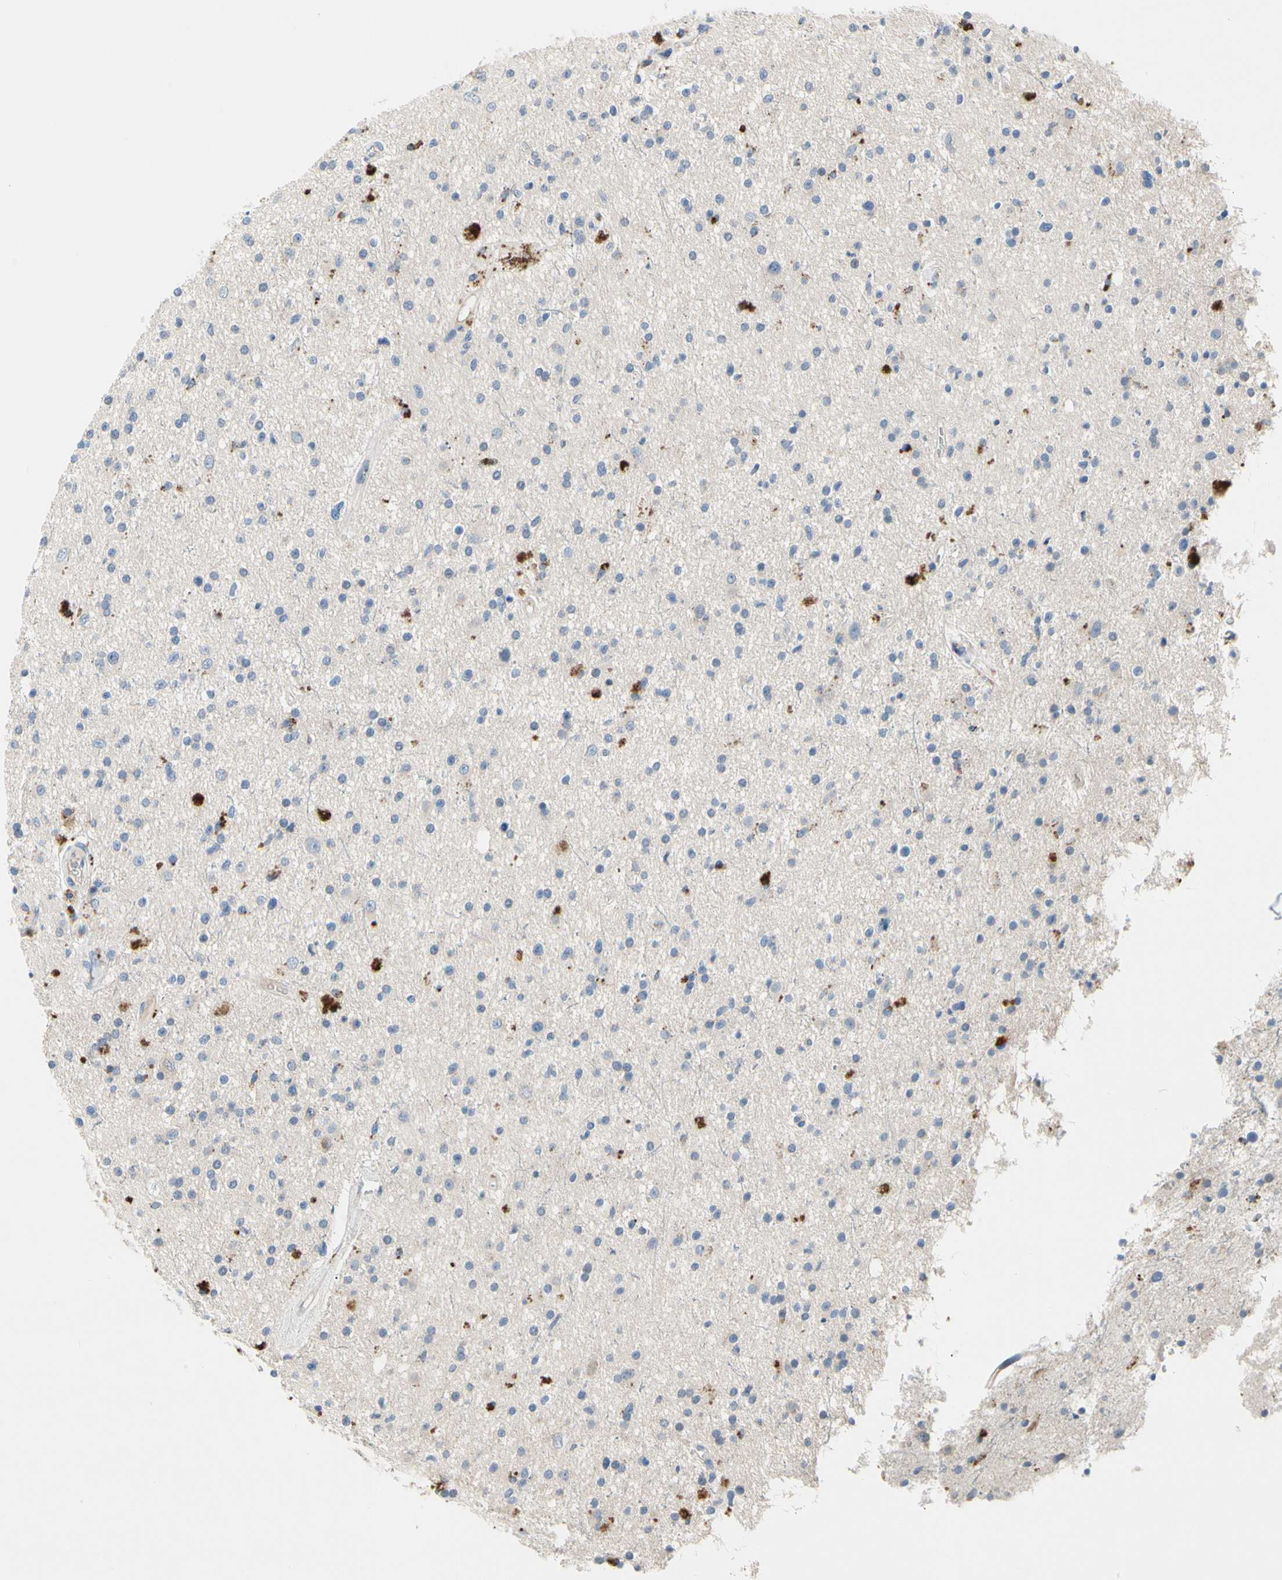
{"staining": {"intensity": "strong", "quantity": "<25%", "location": "cytoplasmic/membranous"}, "tissue": "glioma", "cell_type": "Tumor cells", "image_type": "cancer", "snomed": [{"axis": "morphology", "description": "Glioma, malignant, High grade"}, {"axis": "topography", "description": "Brain"}], "caption": "Immunohistochemical staining of glioma shows strong cytoplasmic/membranous protein positivity in approximately <25% of tumor cells. Immunohistochemistry stains the protein in brown and the nuclei are stained blue.", "gene": "RETSAT", "patient": {"sex": "male", "age": 33}}